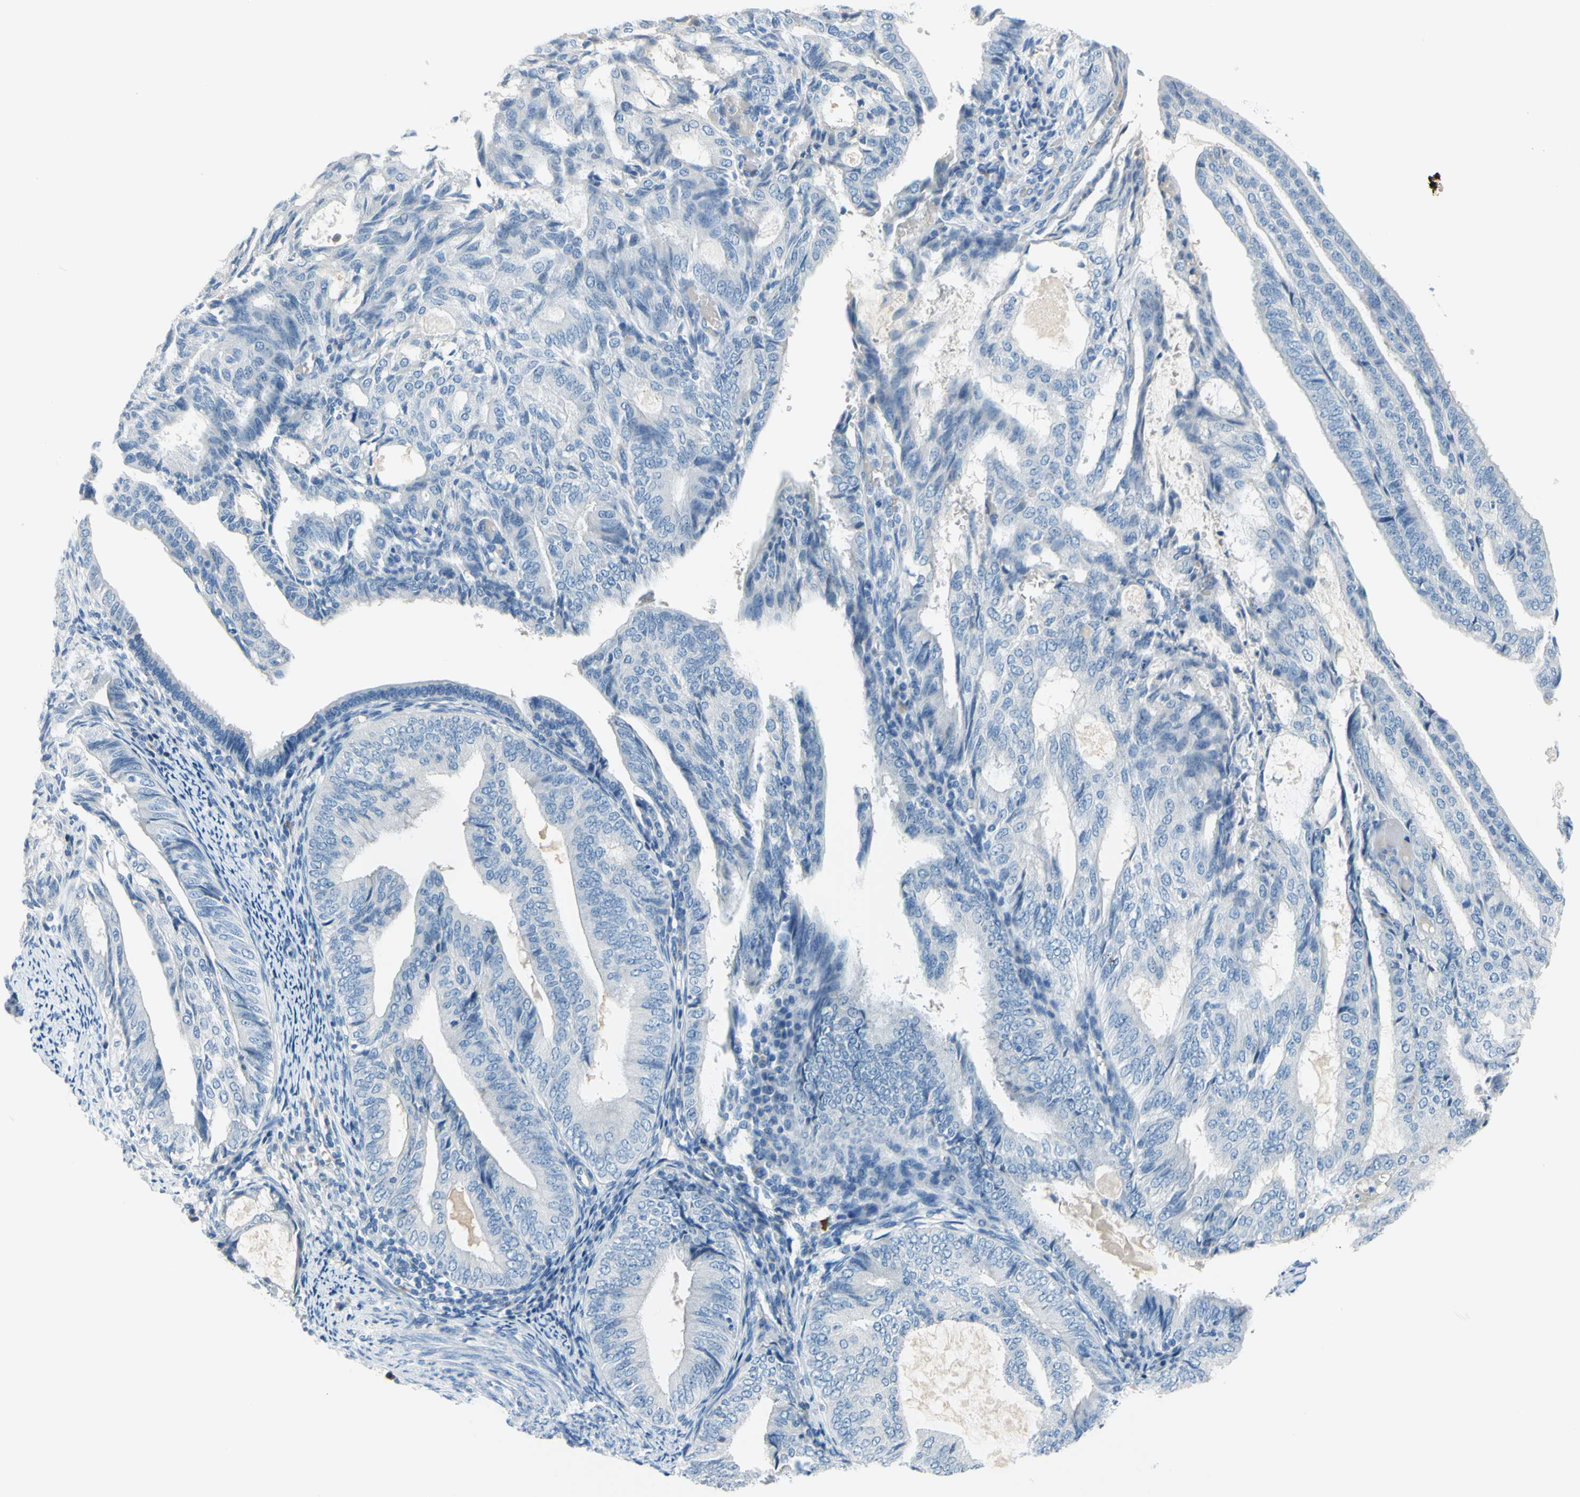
{"staining": {"intensity": "negative", "quantity": "none", "location": "none"}, "tissue": "endometrial cancer", "cell_type": "Tumor cells", "image_type": "cancer", "snomed": [{"axis": "morphology", "description": "Adenocarcinoma, NOS"}, {"axis": "topography", "description": "Endometrium"}], "caption": "A photomicrograph of human adenocarcinoma (endometrial) is negative for staining in tumor cells.", "gene": "DCT", "patient": {"sex": "female", "age": 58}}